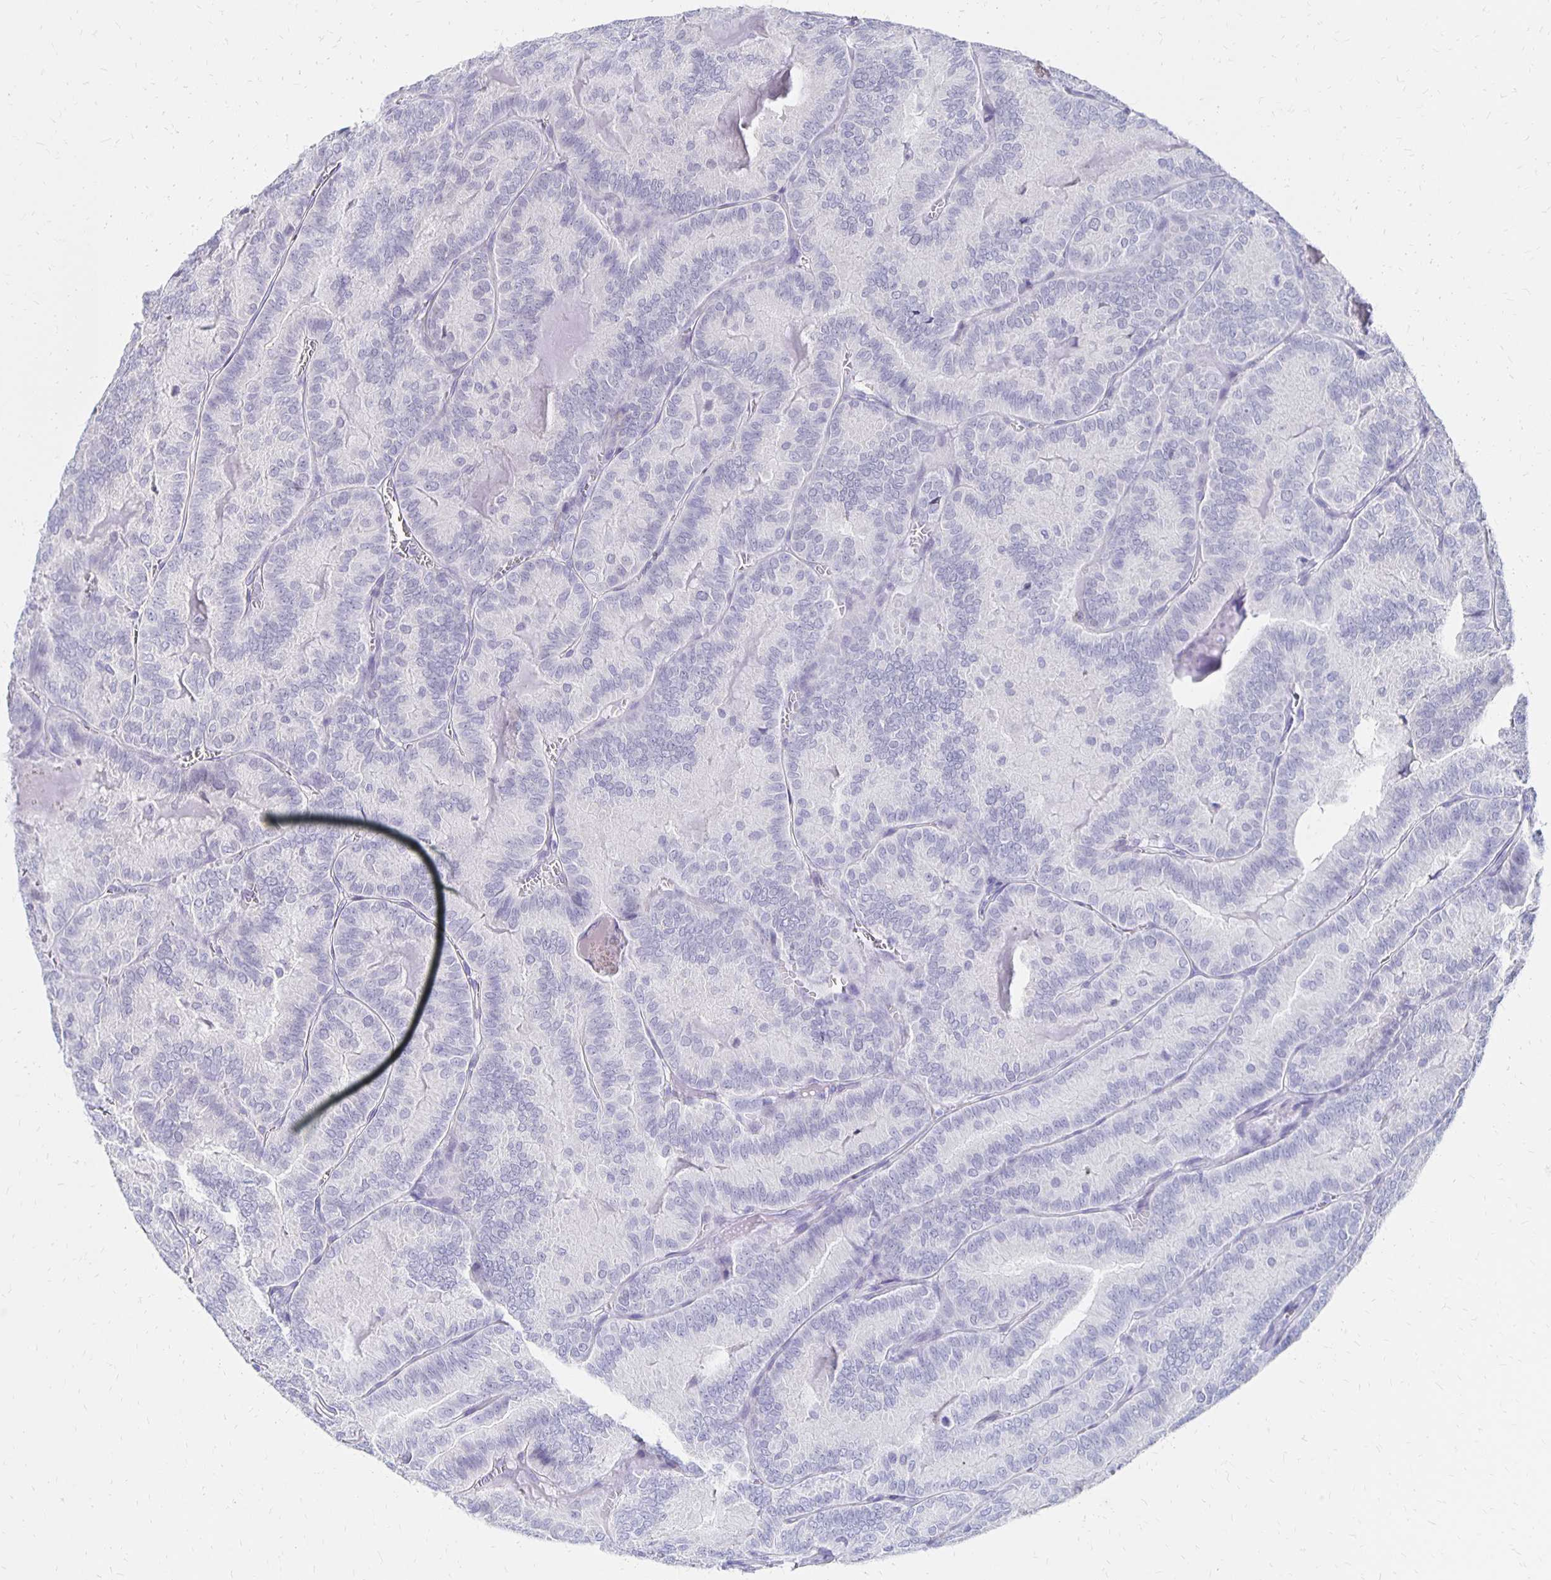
{"staining": {"intensity": "negative", "quantity": "none", "location": "none"}, "tissue": "thyroid cancer", "cell_type": "Tumor cells", "image_type": "cancer", "snomed": [{"axis": "morphology", "description": "Papillary adenocarcinoma, NOS"}, {"axis": "topography", "description": "Thyroid gland"}], "caption": "Immunohistochemistry (IHC) of thyroid cancer demonstrates no positivity in tumor cells.", "gene": "SYT2", "patient": {"sex": "female", "age": 75}}